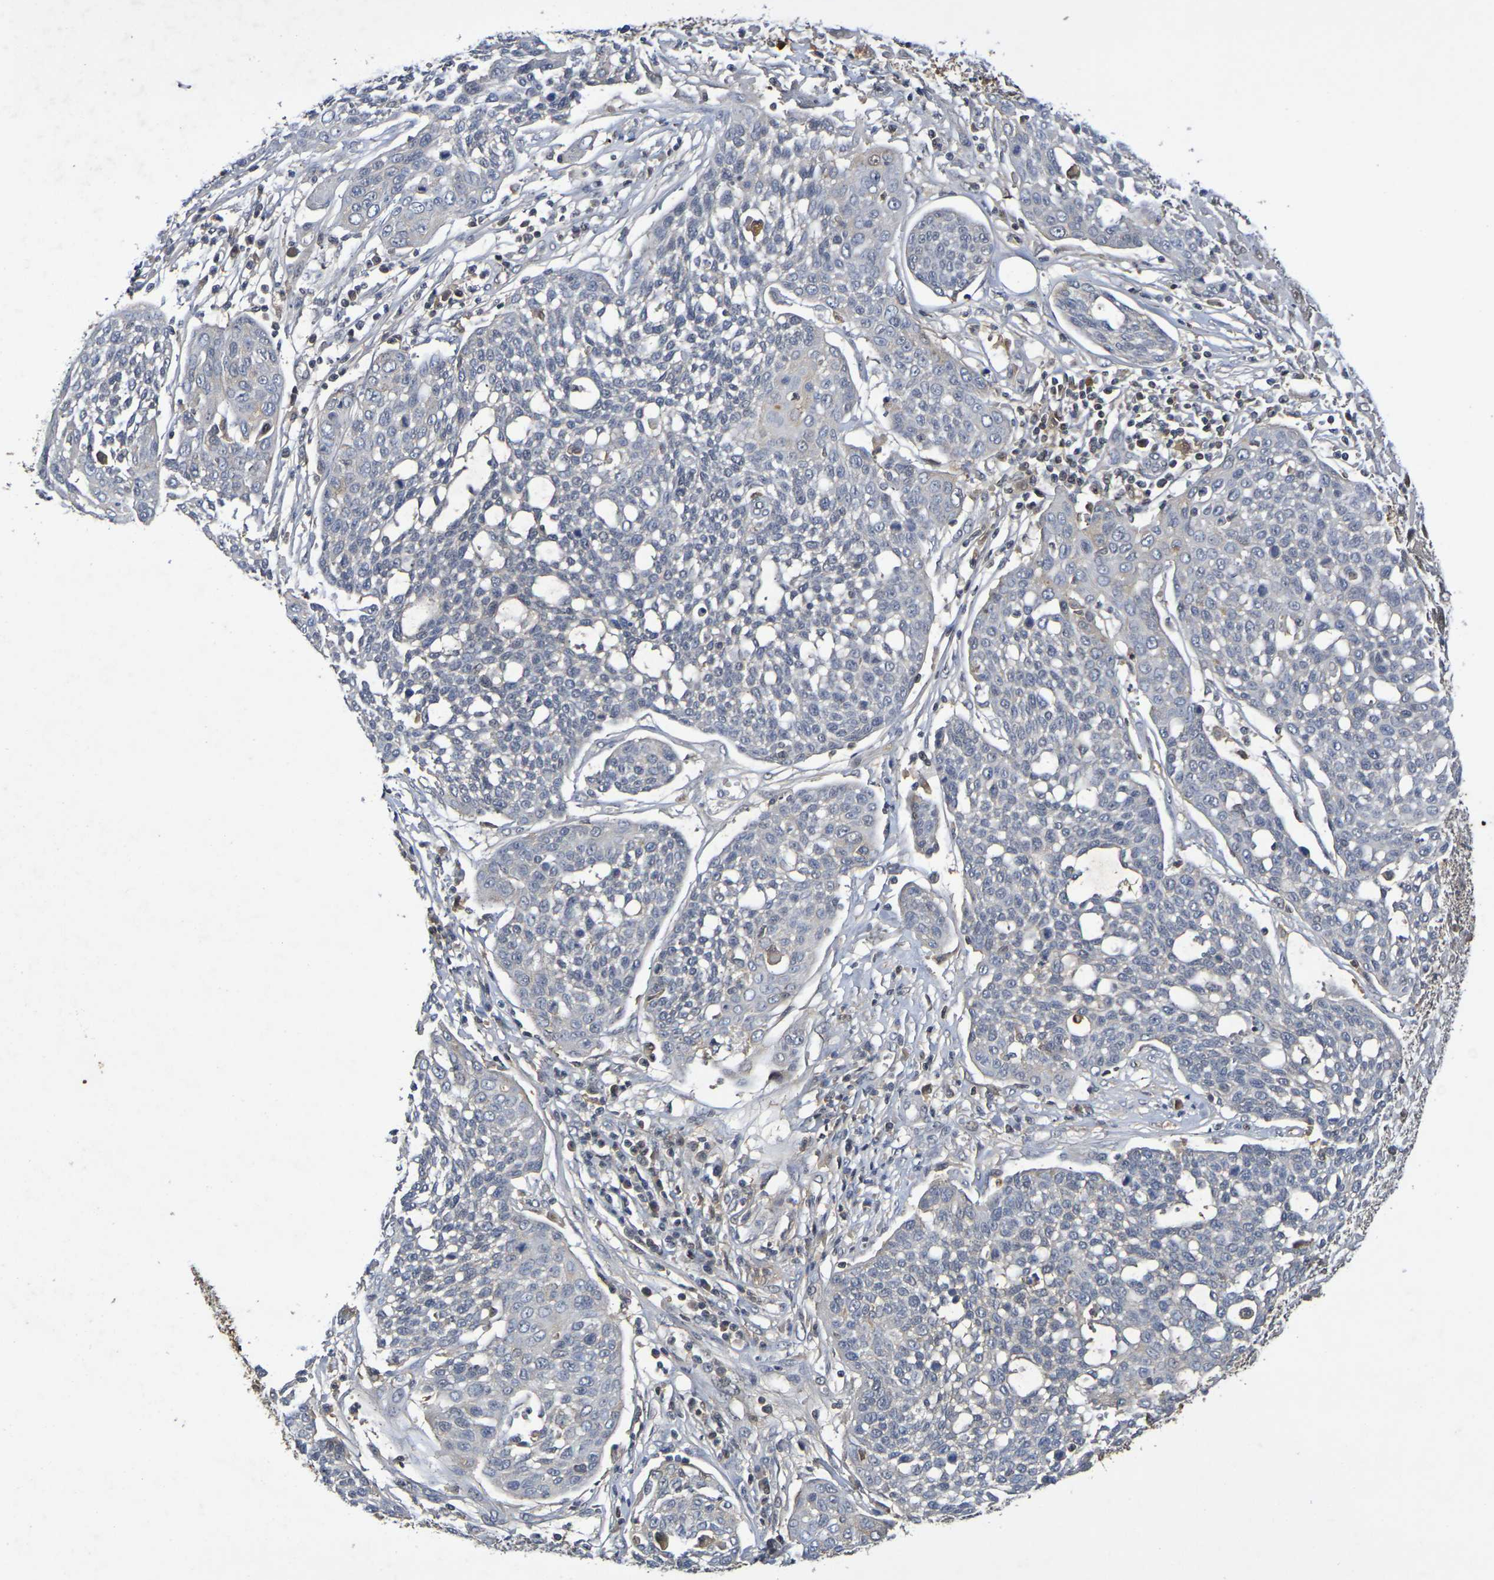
{"staining": {"intensity": "moderate", "quantity": "<25%", "location": "cytoplasmic/membranous"}, "tissue": "cervical cancer", "cell_type": "Tumor cells", "image_type": "cancer", "snomed": [{"axis": "morphology", "description": "Squamous cell carcinoma, NOS"}, {"axis": "topography", "description": "Cervix"}], "caption": "A low amount of moderate cytoplasmic/membranous expression is present in approximately <25% of tumor cells in cervical squamous cell carcinoma tissue.", "gene": "TERF2", "patient": {"sex": "female", "age": 34}}